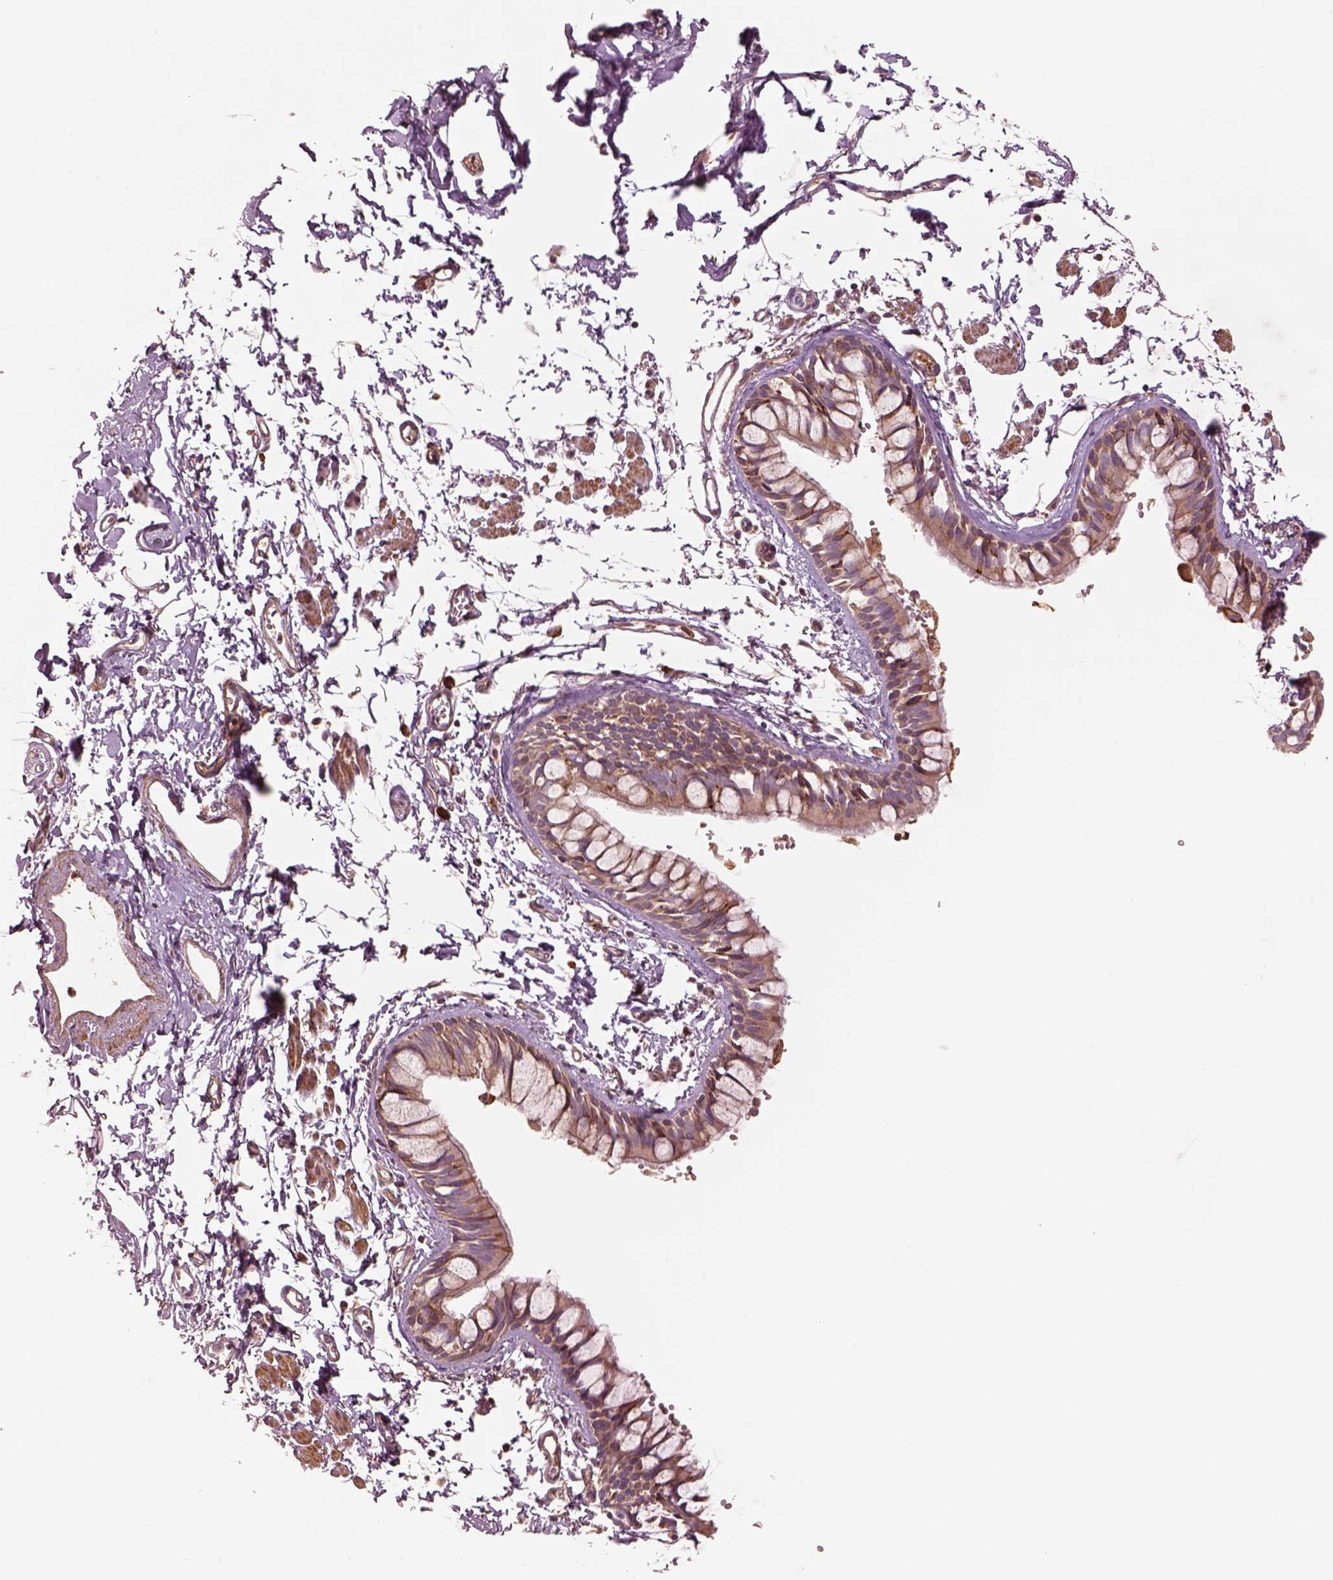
{"staining": {"intensity": "moderate", "quantity": "25%-75%", "location": "cytoplasmic/membranous"}, "tissue": "bronchus", "cell_type": "Respiratory epithelial cells", "image_type": "normal", "snomed": [{"axis": "morphology", "description": "Normal tissue, NOS"}, {"axis": "topography", "description": "Cartilage tissue"}, {"axis": "topography", "description": "Bronchus"}], "caption": "Bronchus stained with immunohistochemistry (IHC) reveals moderate cytoplasmic/membranous positivity in about 25%-75% of respiratory epithelial cells. (IHC, brightfield microscopy, high magnification).", "gene": "ASCC2", "patient": {"sex": "female", "age": 59}}